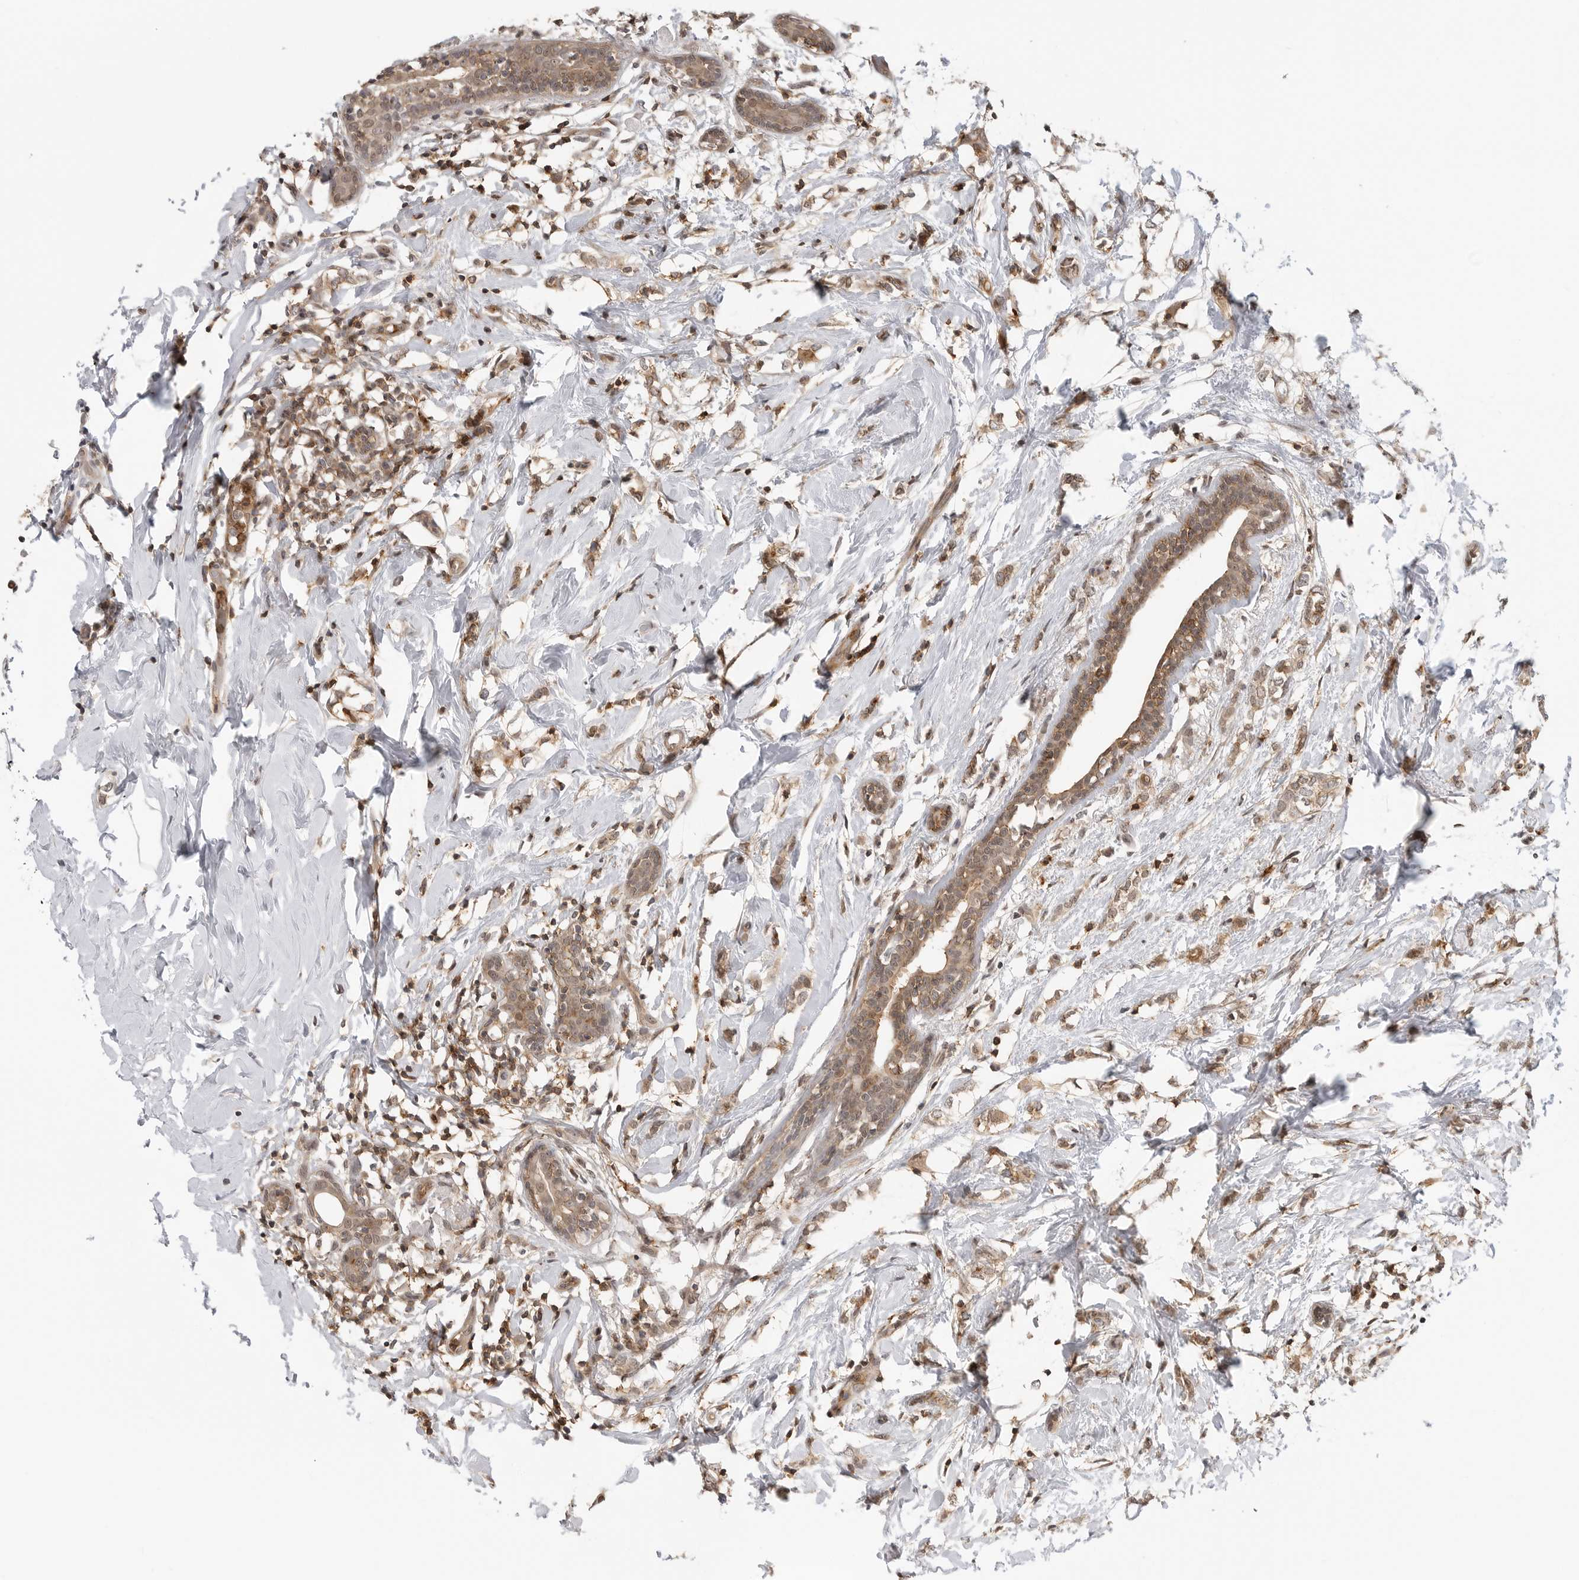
{"staining": {"intensity": "moderate", "quantity": ">75%", "location": "cytoplasmic/membranous"}, "tissue": "breast cancer", "cell_type": "Tumor cells", "image_type": "cancer", "snomed": [{"axis": "morphology", "description": "Normal tissue, NOS"}, {"axis": "morphology", "description": "Lobular carcinoma"}, {"axis": "topography", "description": "Breast"}], "caption": "The photomicrograph reveals immunohistochemical staining of breast cancer. There is moderate cytoplasmic/membranous expression is seen in approximately >75% of tumor cells.", "gene": "ANXA11", "patient": {"sex": "female", "age": 47}}